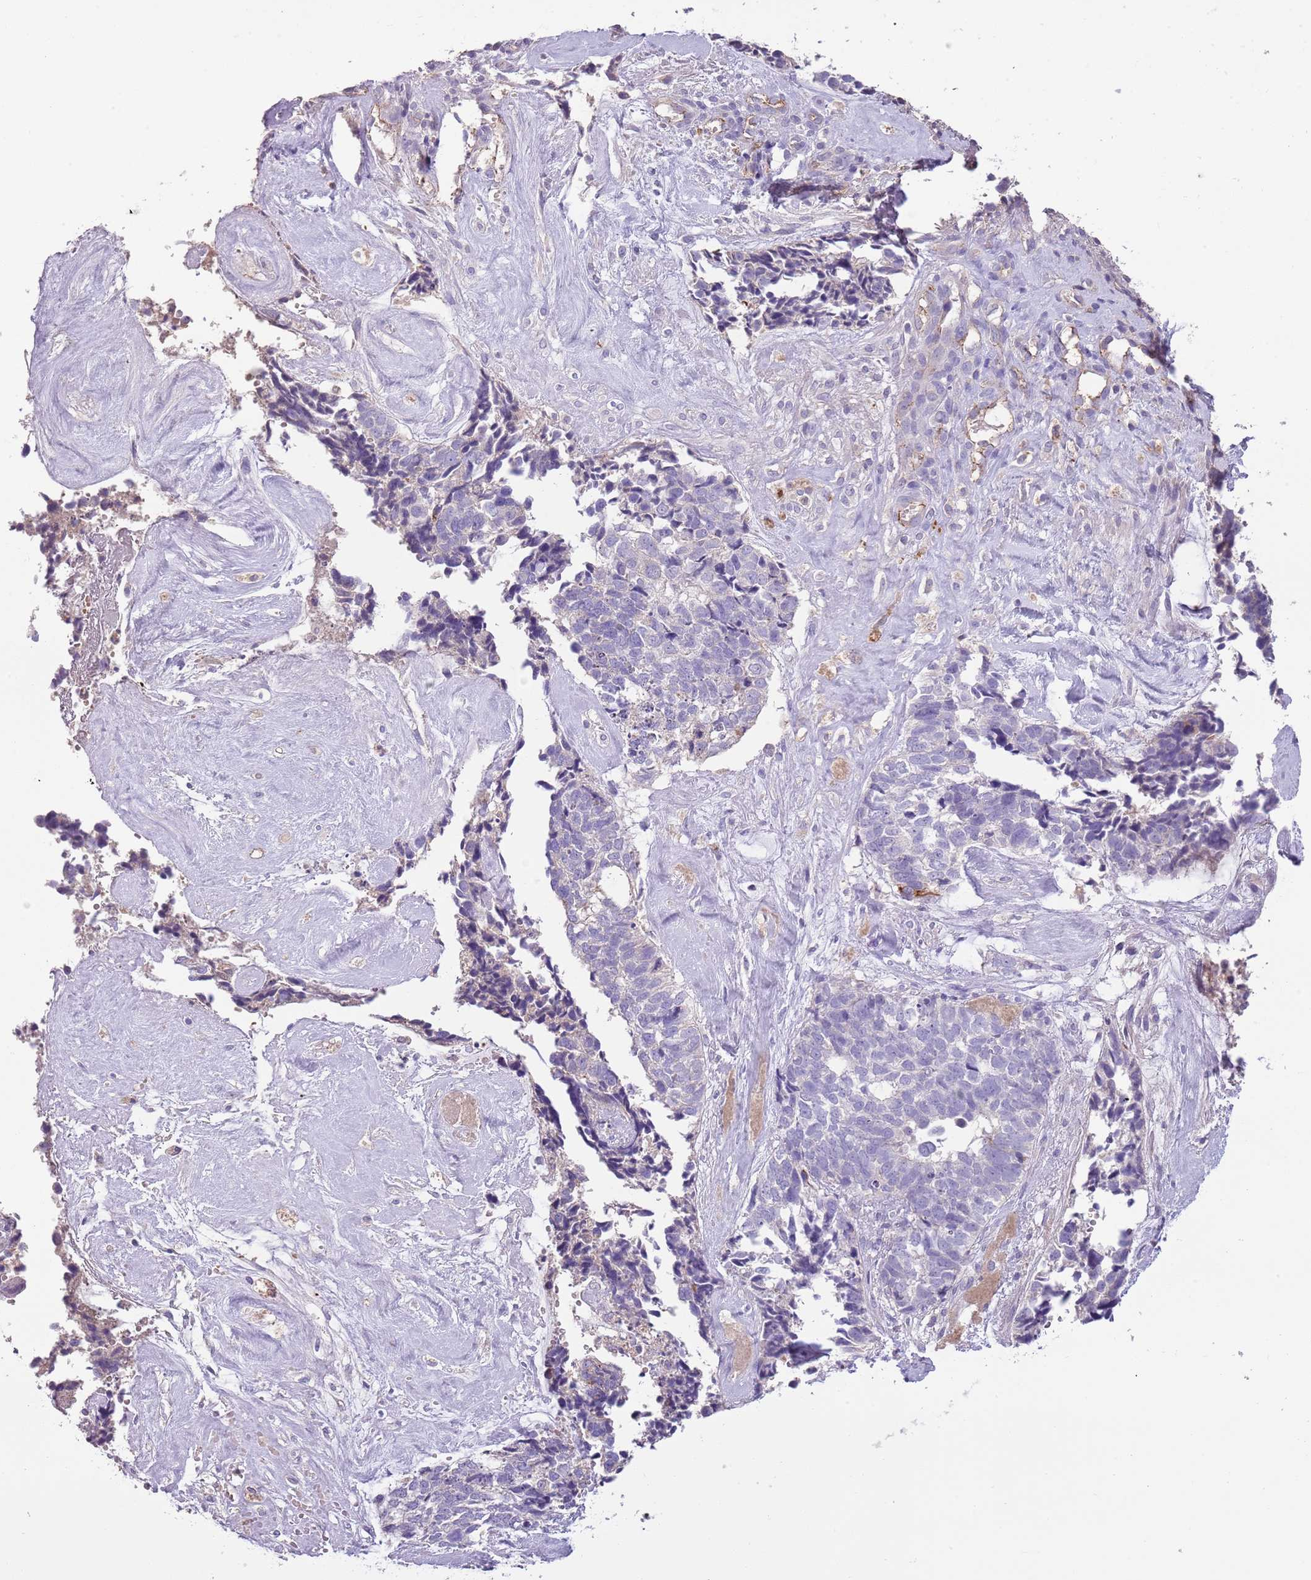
{"staining": {"intensity": "negative", "quantity": "none", "location": "none"}, "tissue": "cervical cancer", "cell_type": "Tumor cells", "image_type": "cancer", "snomed": [{"axis": "morphology", "description": "Squamous cell carcinoma, NOS"}, {"axis": "topography", "description": "Cervix"}], "caption": "Human cervical cancer (squamous cell carcinoma) stained for a protein using IHC reveals no positivity in tumor cells.", "gene": "HES3", "patient": {"sex": "female", "age": 63}}